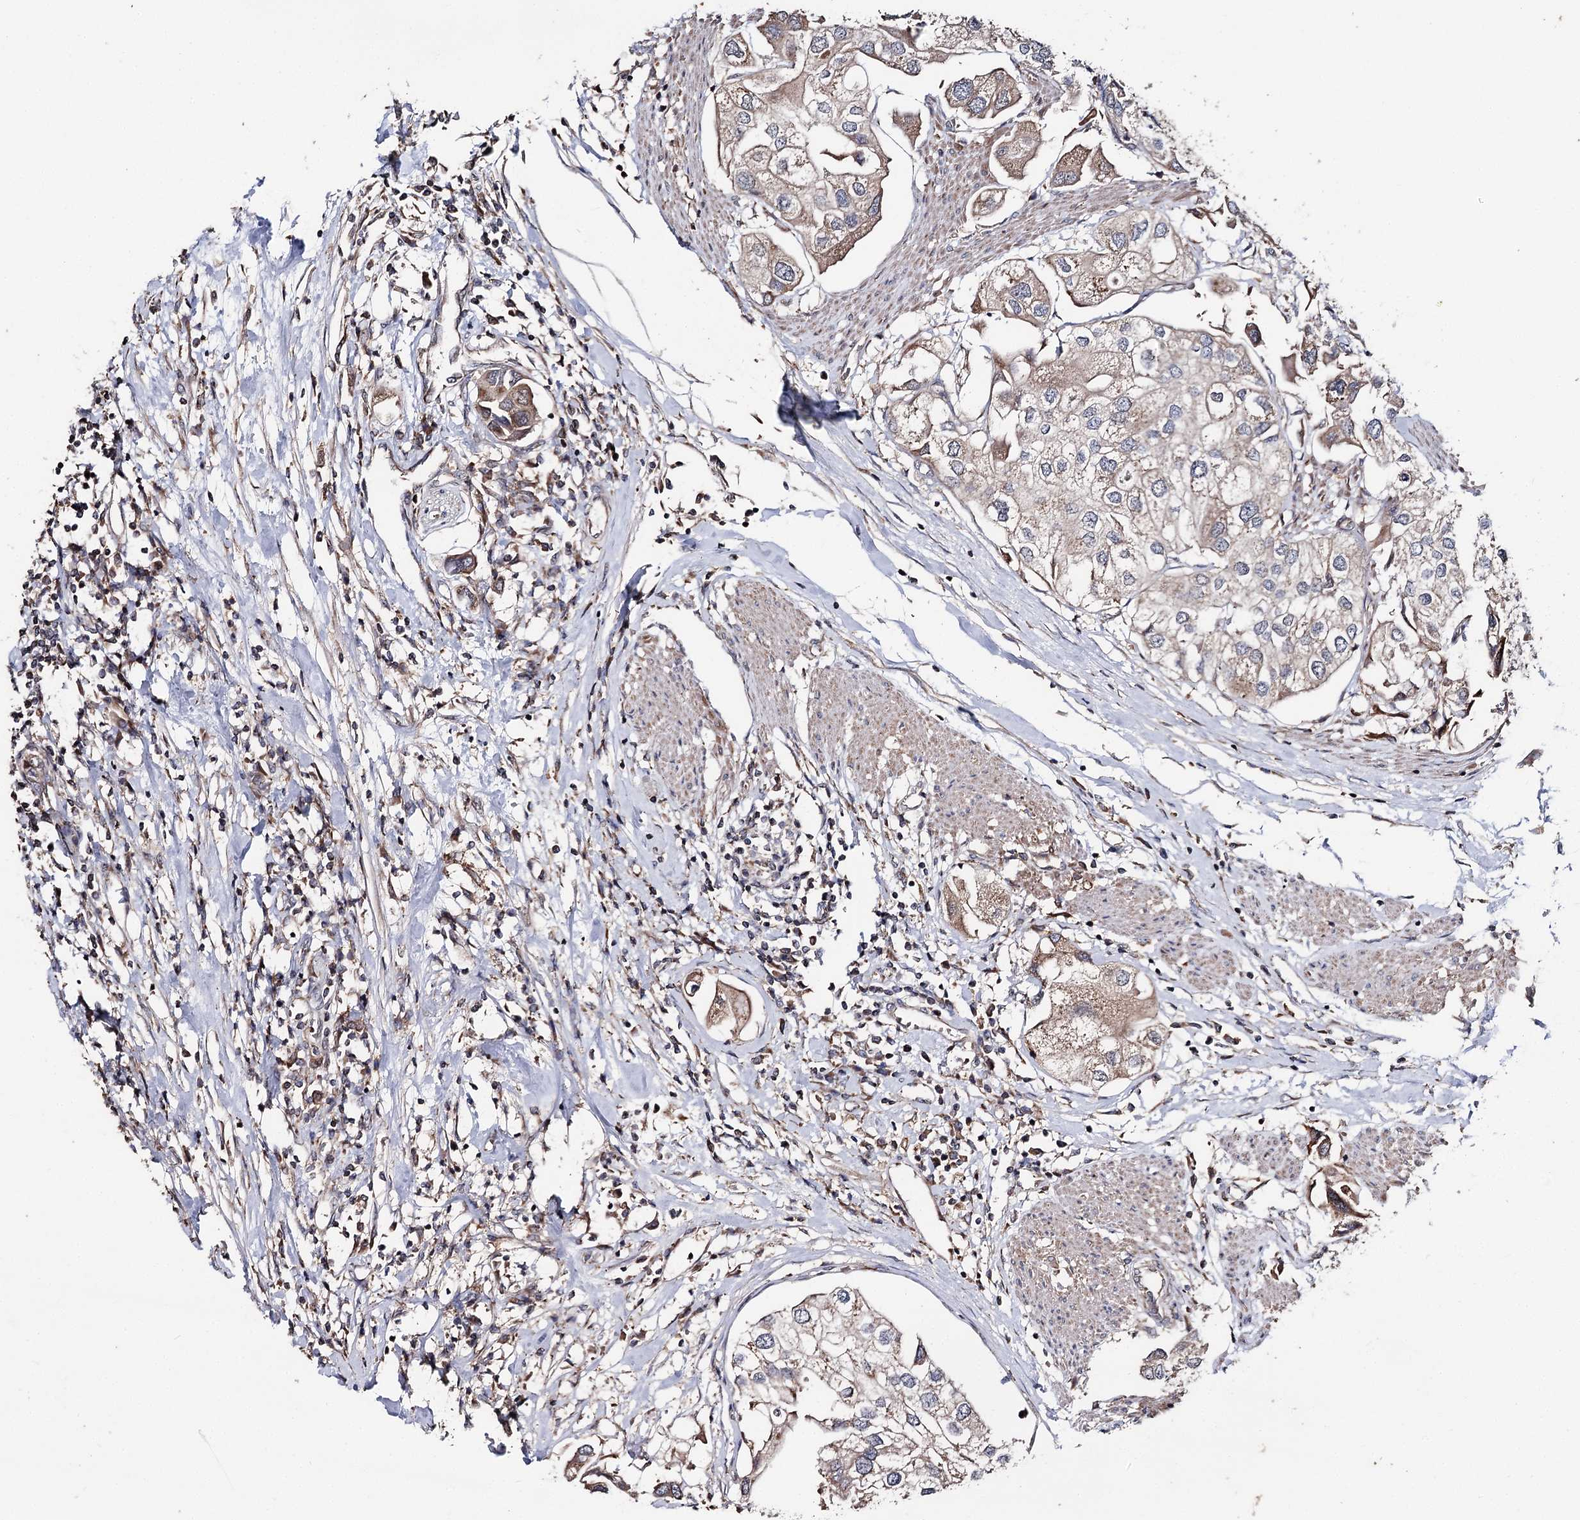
{"staining": {"intensity": "weak", "quantity": ">75%", "location": "cytoplasmic/membranous"}, "tissue": "urothelial cancer", "cell_type": "Tumor cells", "image_type": "cancer", "snomed": [{"axis": "morphology", "description": "Urothelial carcinoma, High grade"}, {"axis": "topography", "description": "Urinary bladder"}], "caption": "Tumor cells exhibit weak cytoplasmic/membranous expression in approximately >75% of cells in urothelial cancer.", "gene": "MINDY3", "patient": {"sex": "male", "age": 64}}